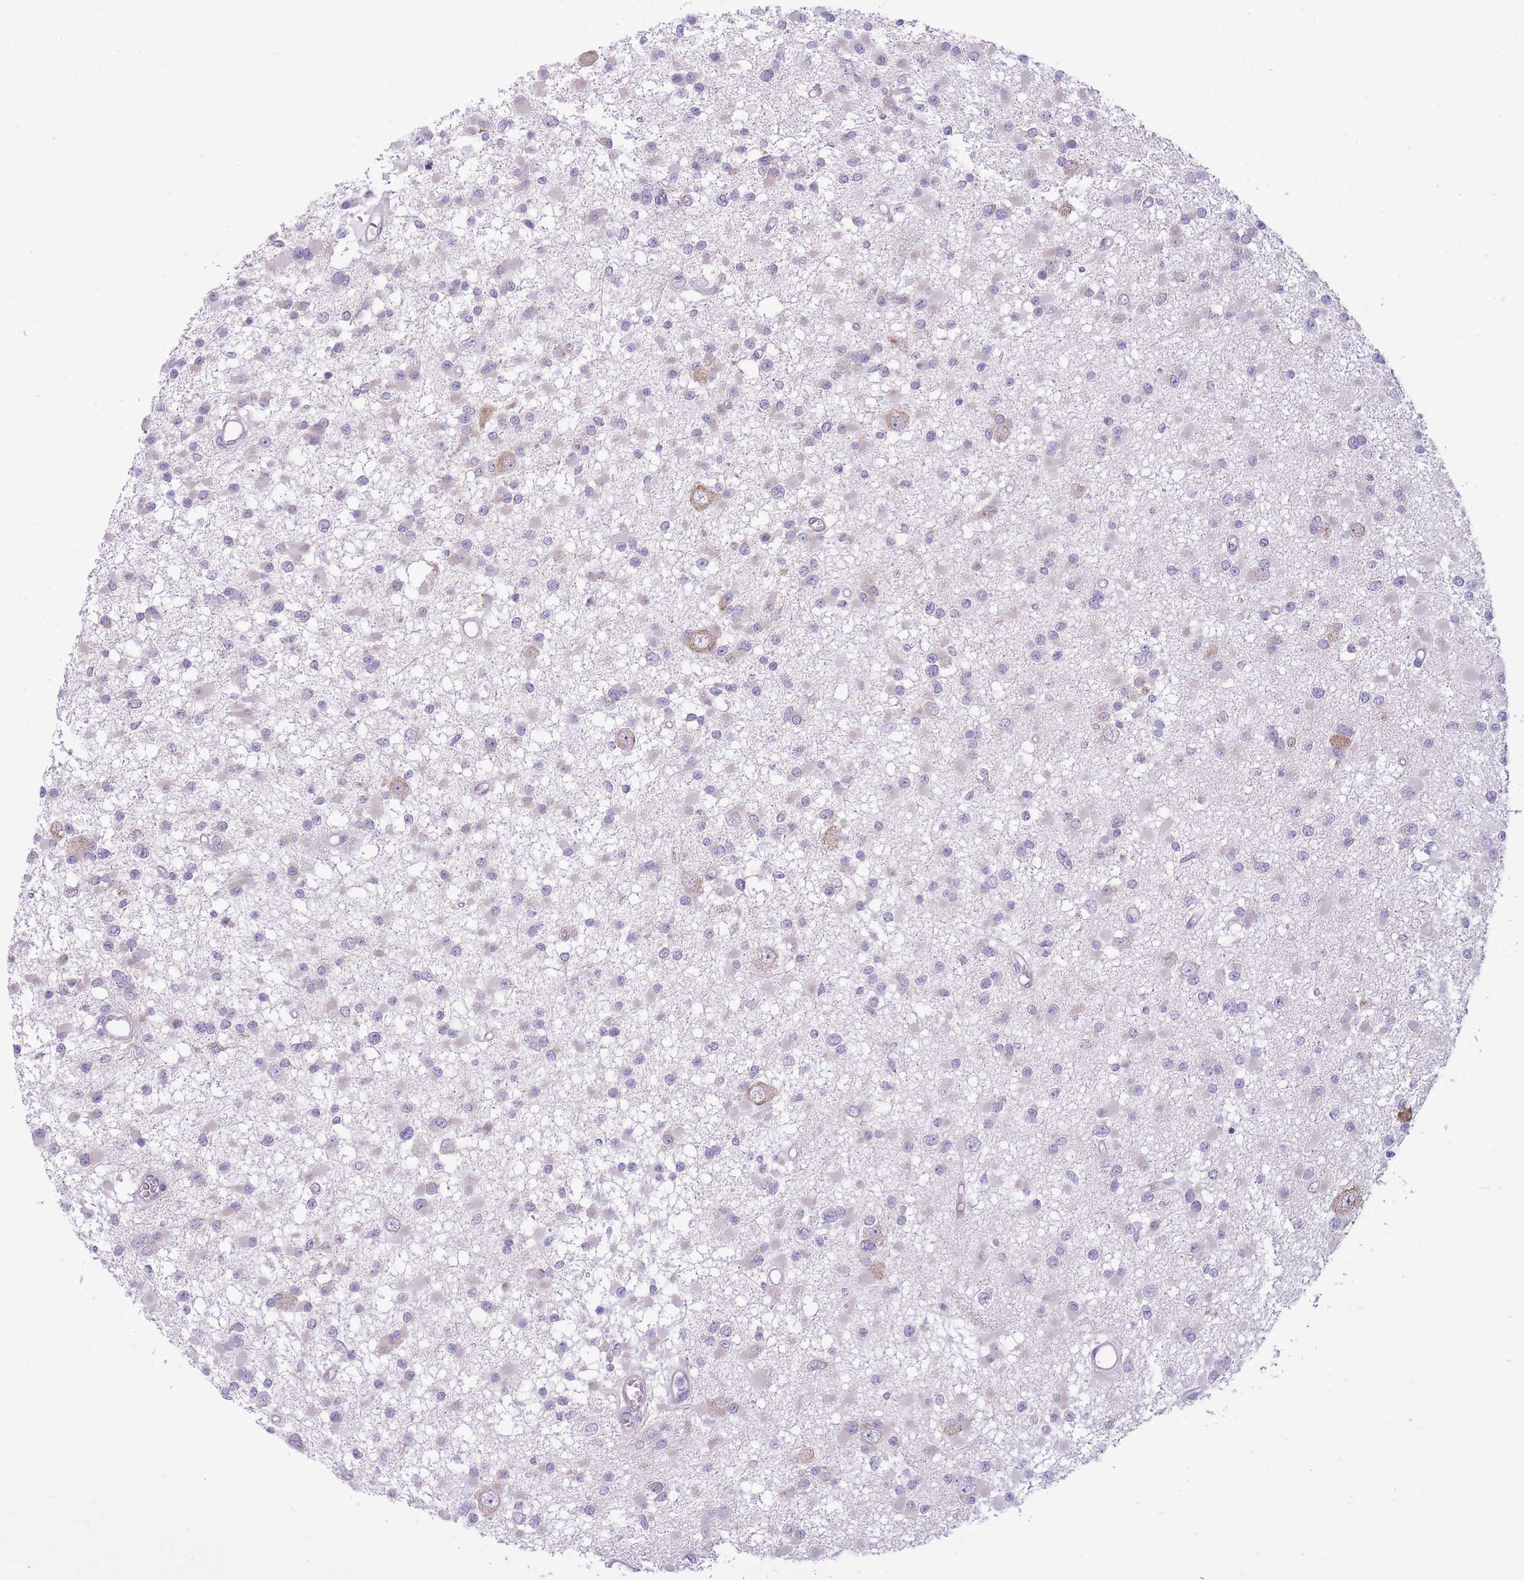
{"staining": {"intensity": "negative", "quantity": "none", "location": "none"}, "tissue": "glioma", "cell_type": "Tumor cells", "image_type": "cancer", "snomed": [{"axis": "morphology", "description": "Glioma, malignant, Low grade"}, {"axis": "topography", "description": "Brain"}], "caption": "An image of human glioma is negative for staining in tumor cells.", "gene": "ZNF501", "patient": {"sex": "female", "age": 22}}